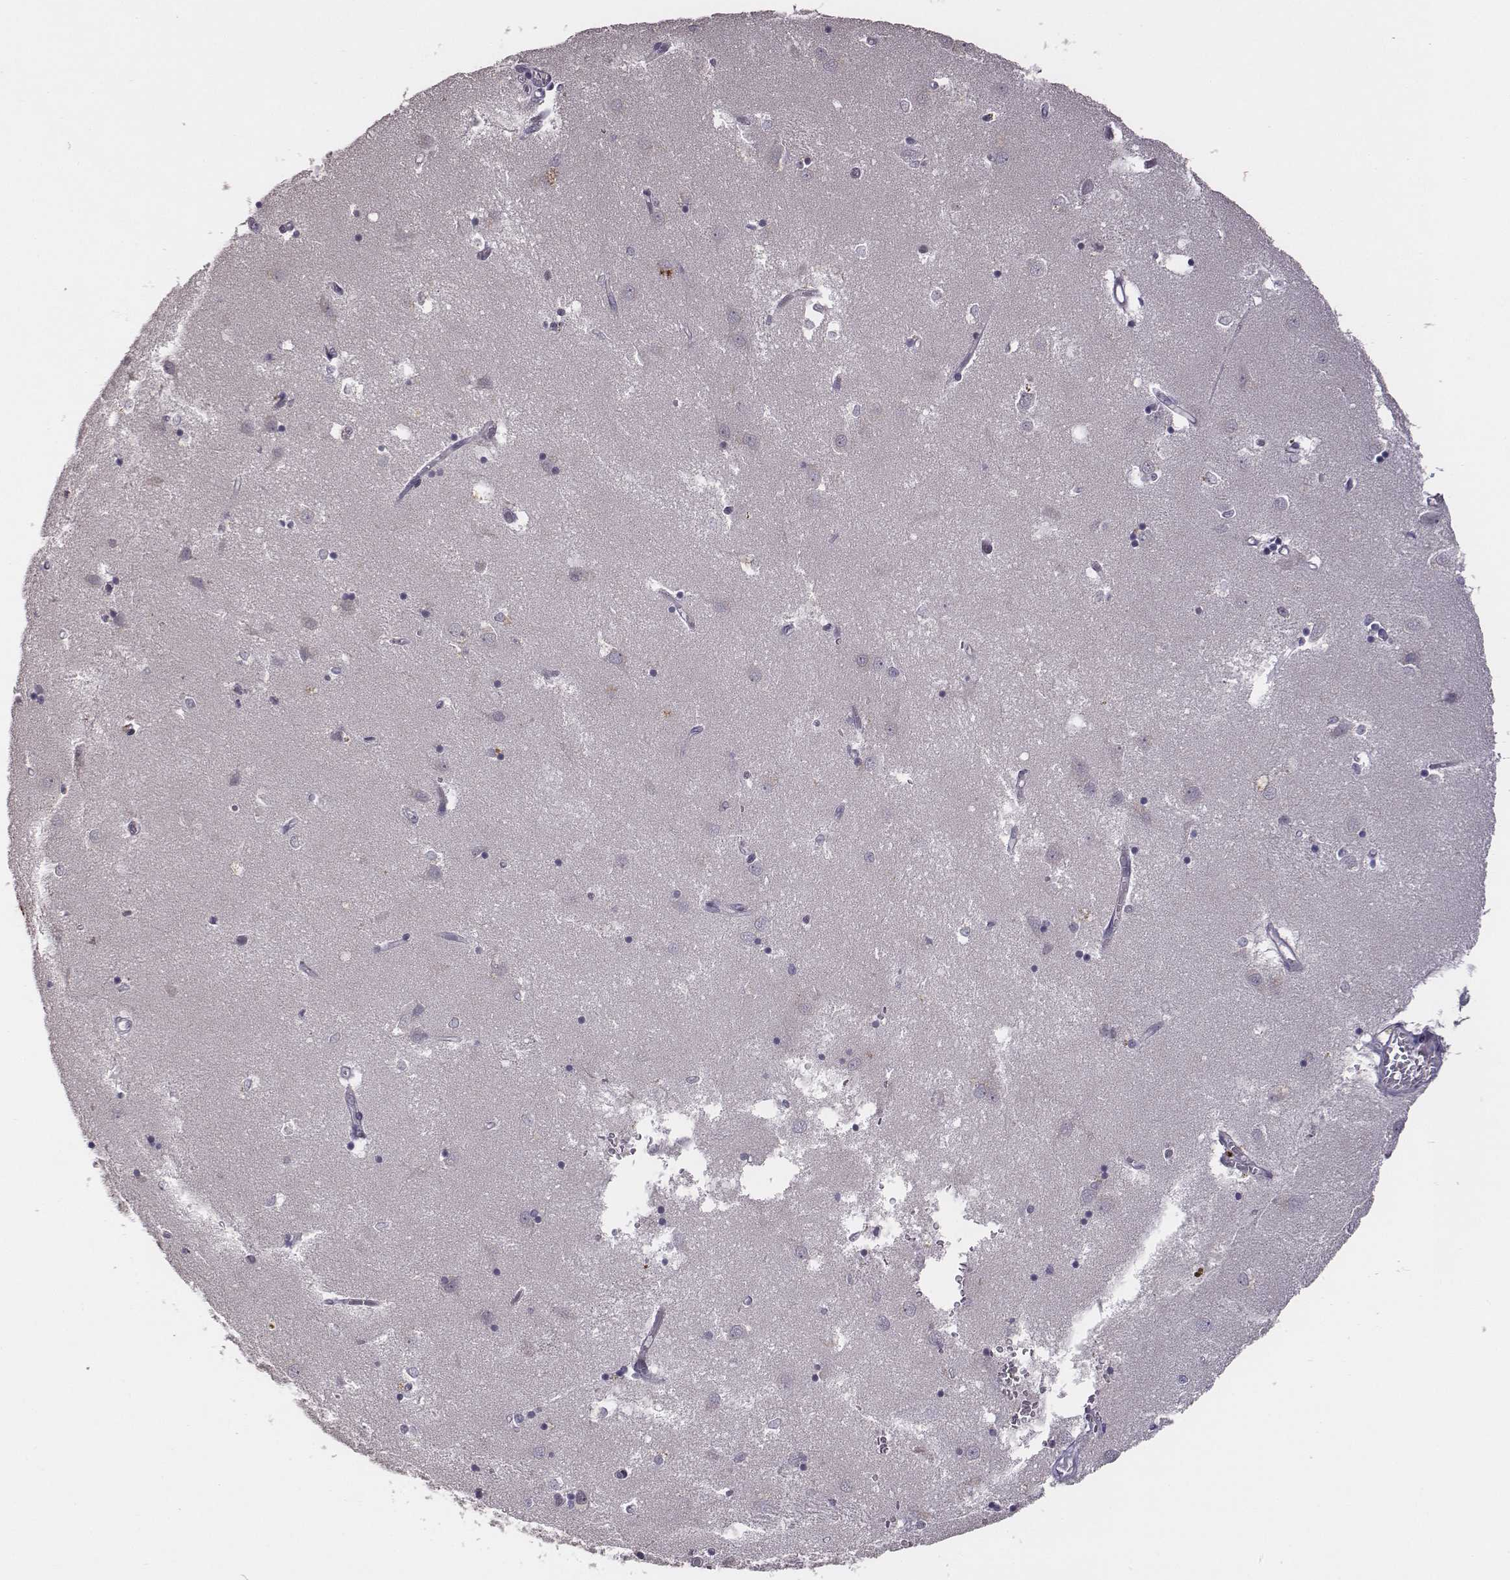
{"staining": {"intensity": "negative", "quantity": "none", "location": "none"}, "tissue": "caudate", "cell_type": "Glial cells", "image_type": "normal", "snomed": [{"axis": "morphology", "description": "Normal tissue, NOS"}, {"axis": "topography", "description": "Lateral ventricle wall"}], "caption": "Image shows no protein staining in glial cells of unremarkable caudate.", "gene": "SLC22A6", "patient": {"sex": "male", "age": 54}}